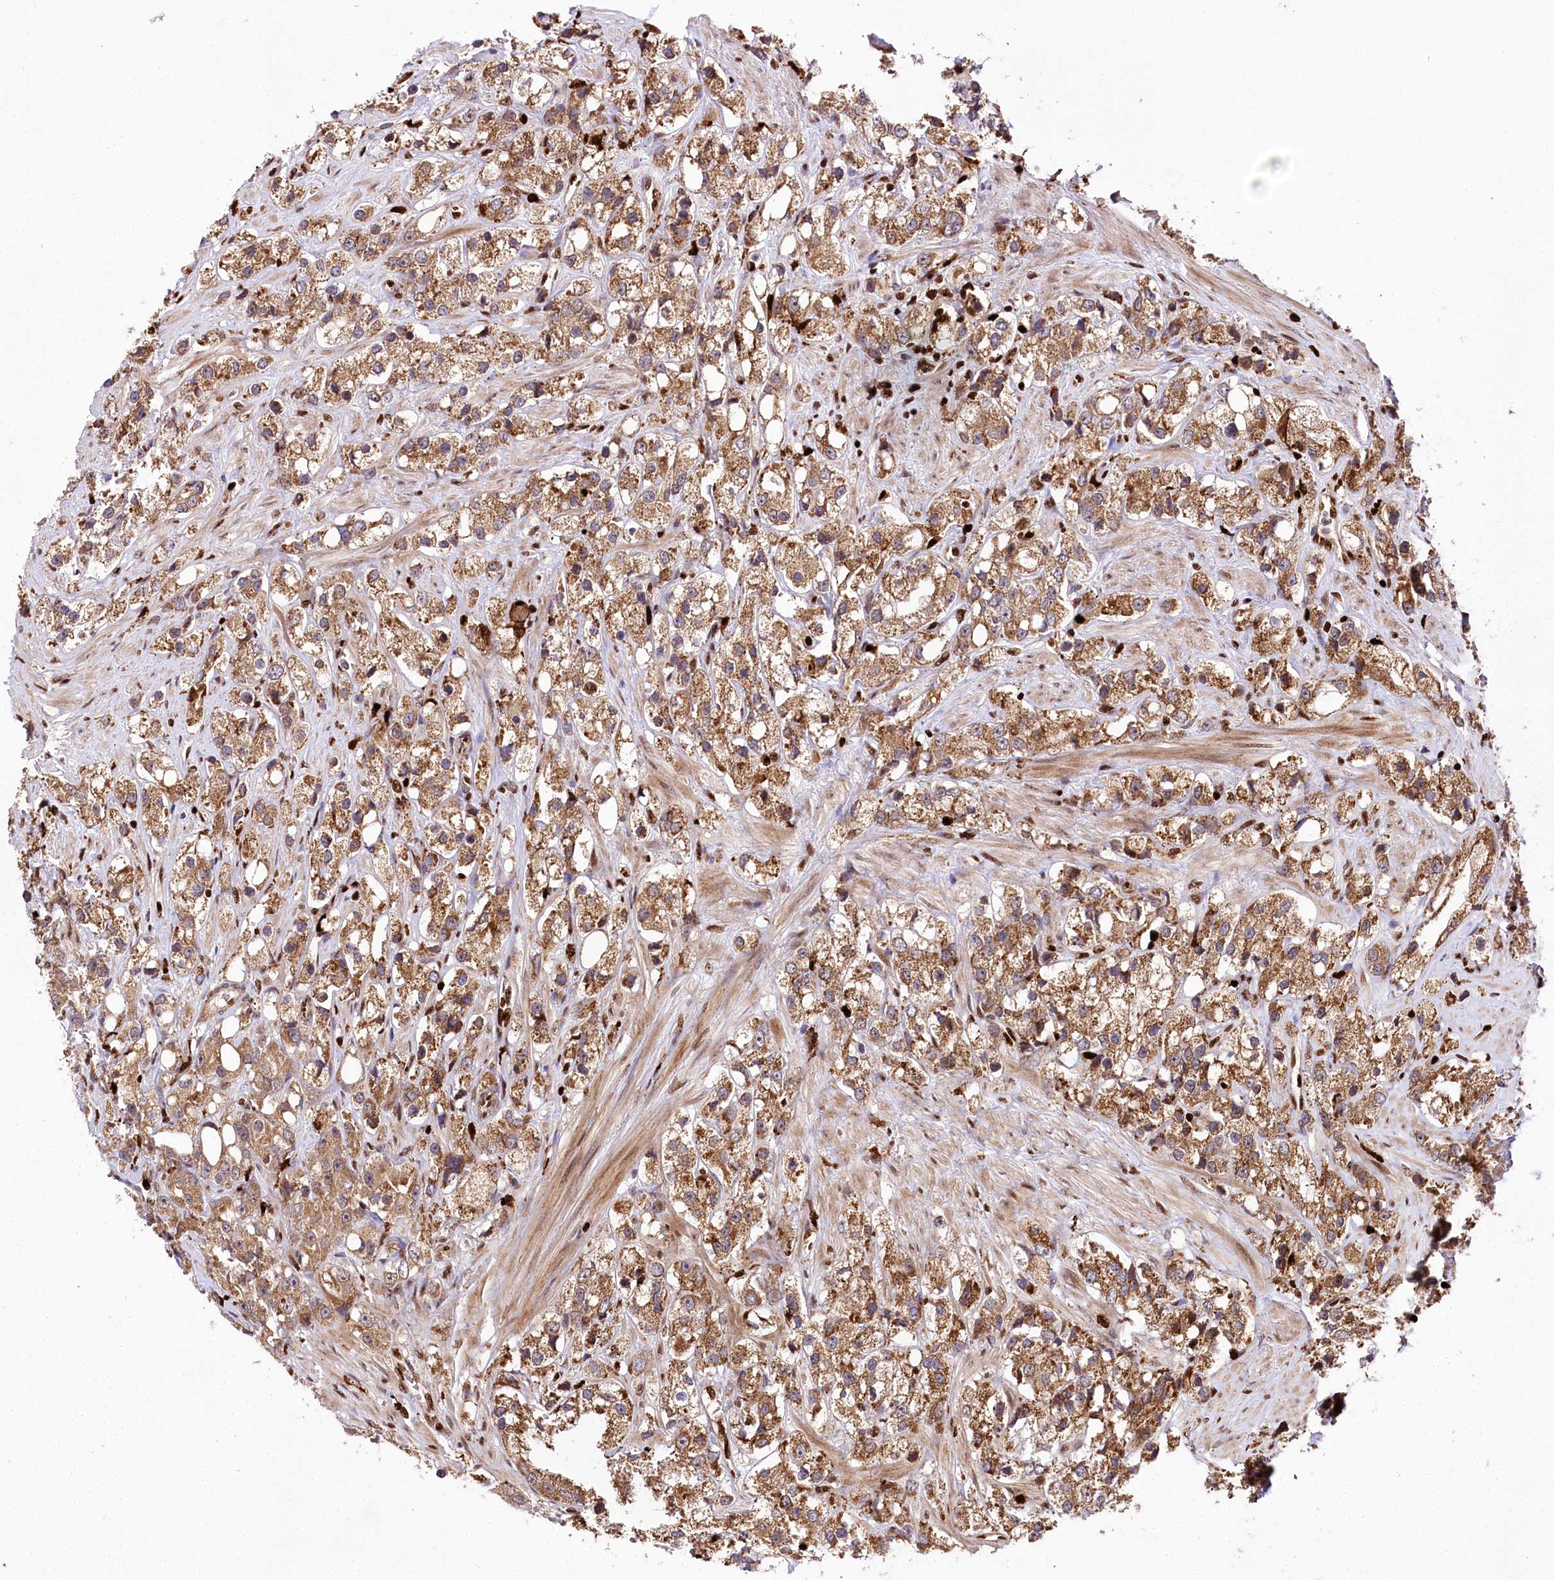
{"staining": {"intensity": "moderate", "quantity": ">75%", "location": "cytoplasmic/membranous"}, "tissue": "prostate cancer", "cell_type": "Tumor cells", "image_type": "cancer", "snomed": [{"axis": "morphology", "description": "Adenocarcinoma, NOS"}, {"axis": "topography", "description": "Prostate"}], "caption": "Prostate cancer was stained to show a protein in brown. There is medium levels of moderate cytoplasmic/membranous staining in about >75% of tumor cells.", "gene": "FIGN", "patient": {"sex": "male", "age": 79}}